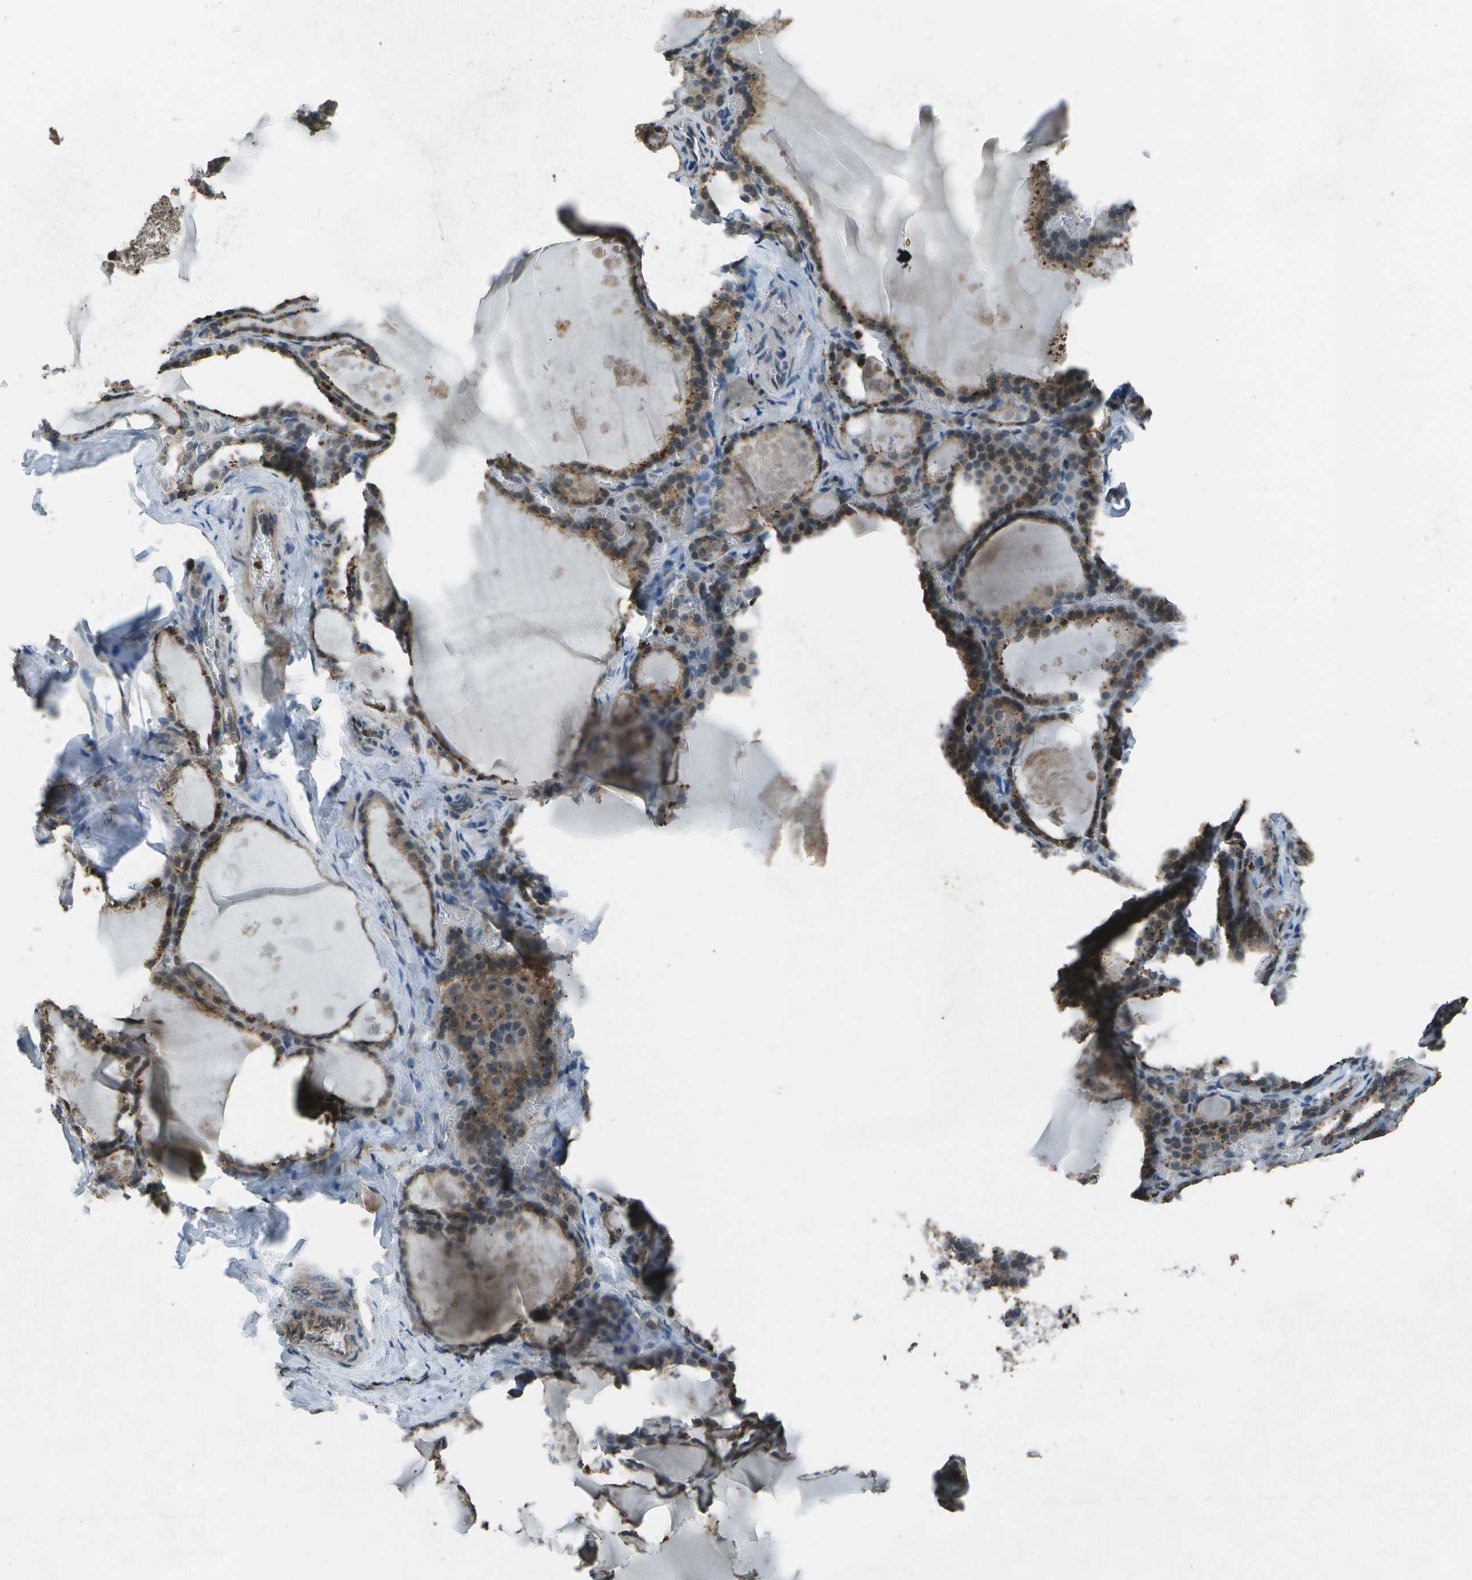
{"staining": {"intensity": "moderate", "quantity": ">75%", "location": "cytoplasmic/membranous"}, "tissue": "thyroid gland", "cell_type": "Glandular cells", "image_type": "normal", "snomed": [{"axis": "morphology", "description": "Normal tissue, NOS"}, {"axis": "topography", "description": "Thyroid gland"}], "caption": "Immunohistochemistry (IHC) (DAB) staining of benign human thyroid gland displays moderate cytoplasmic/membranous protein positivity in approximately >75% of glandular cells. (IHC, brightfield microscopy, high magnification).", "gene": "PDLIM1", "patient": {"sex": "male", "age": 56}}